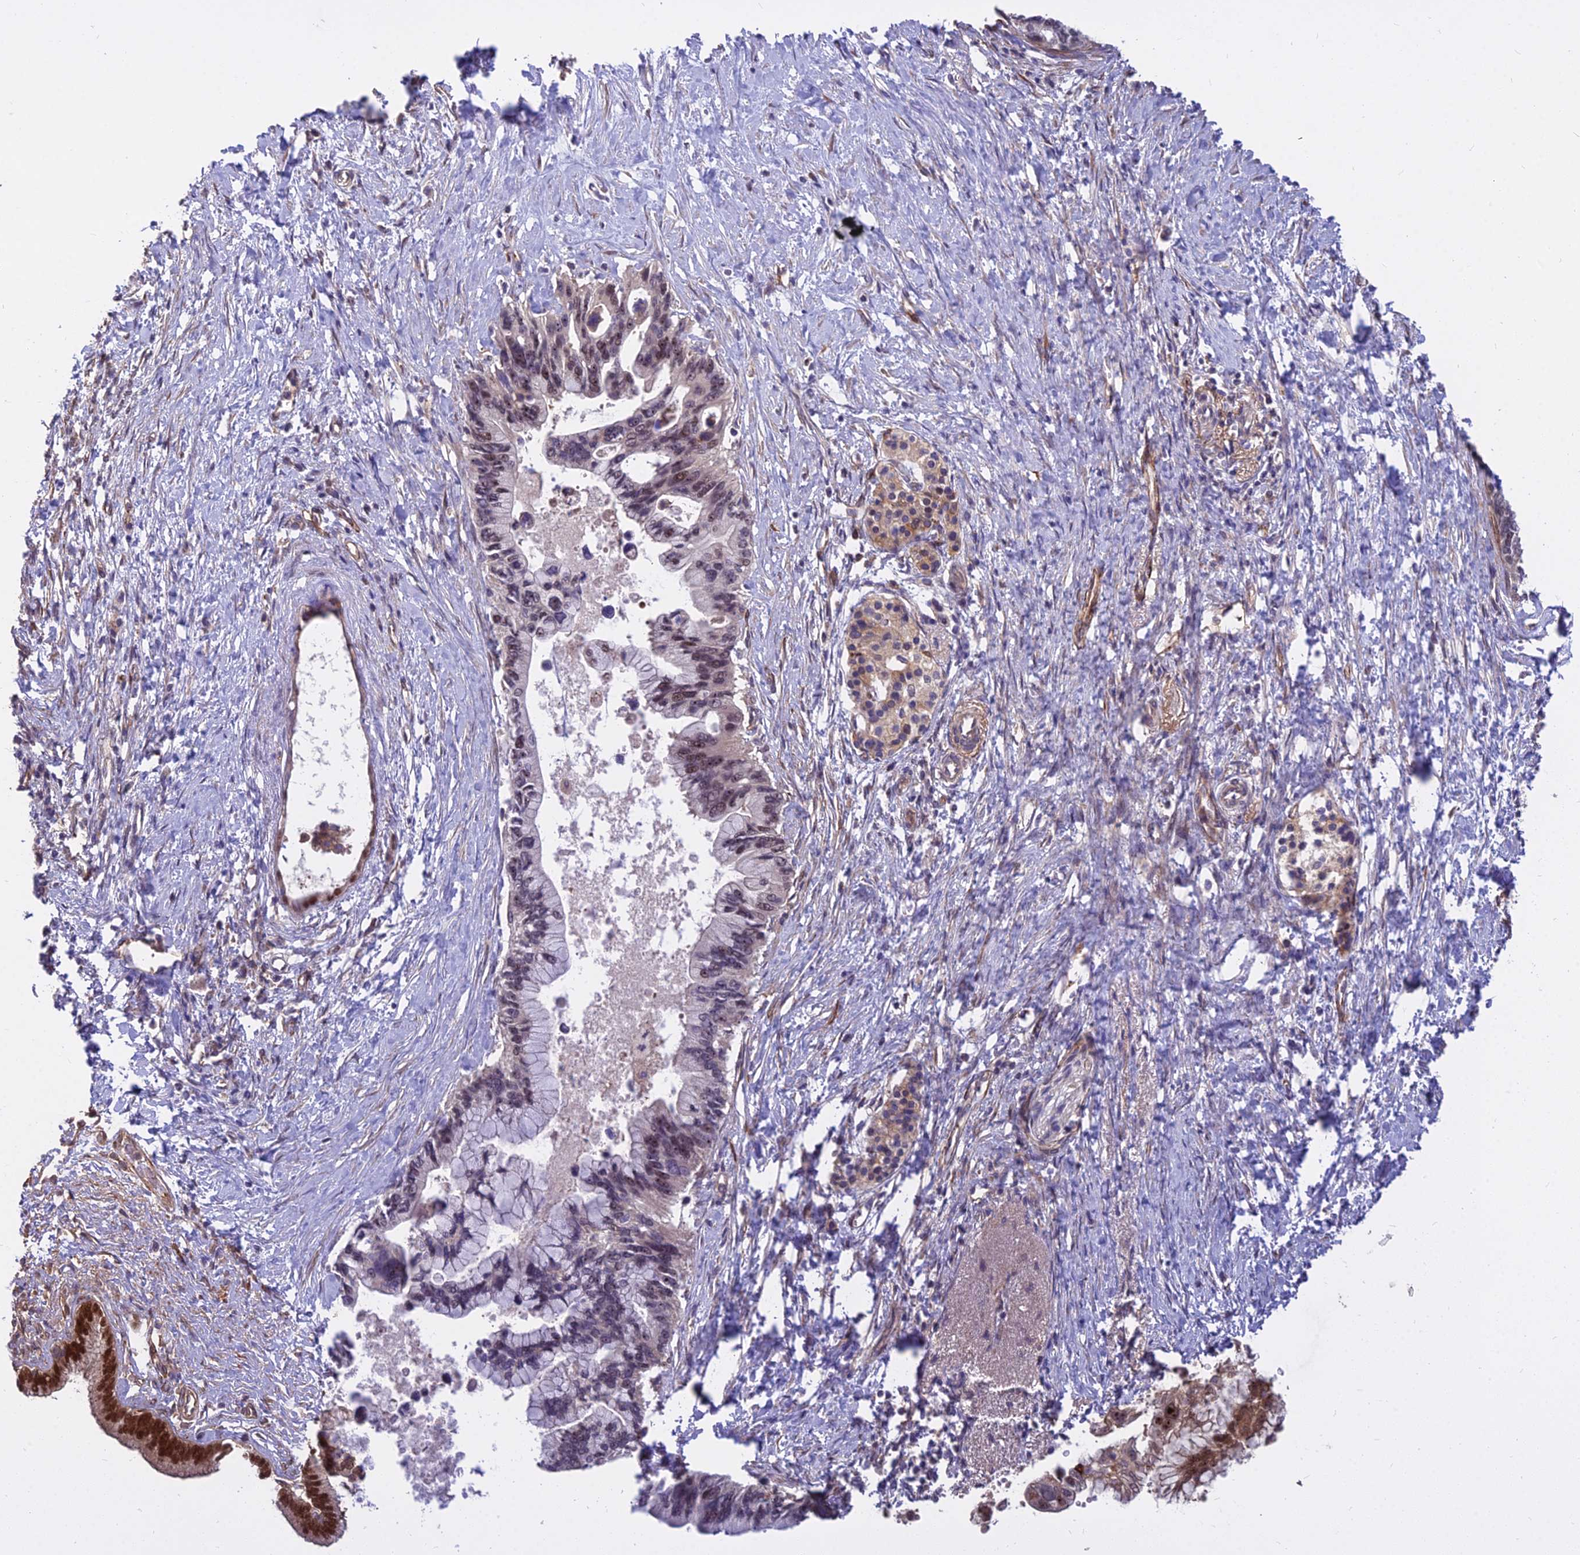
{"staining": {"intensity": "moderate", "quantity": "25%-75%", "location": "nuclear"}, "tissue": "pancreatic cancer", "cell_type": "Tumor cells", "image_type": "cancer", "snomed": [{"axis": "morphology", "description": "Adenocarcinoma, NOS"}, {"axis": "topography", "description": "Pancreas"}], "caption": "Adenocarcinoma (pancreatic) tissue demonstrates moderate nuclear staining in approximately 25%-75% of tumor cells (Stains: DAB (3,3'-diaminobenzidine) in brown, nuclei in blue, Microscopy: brightfield microscopy at high magnification).", "gene": "TCEA3", "patient": {"sex": "female", "age": 83}}